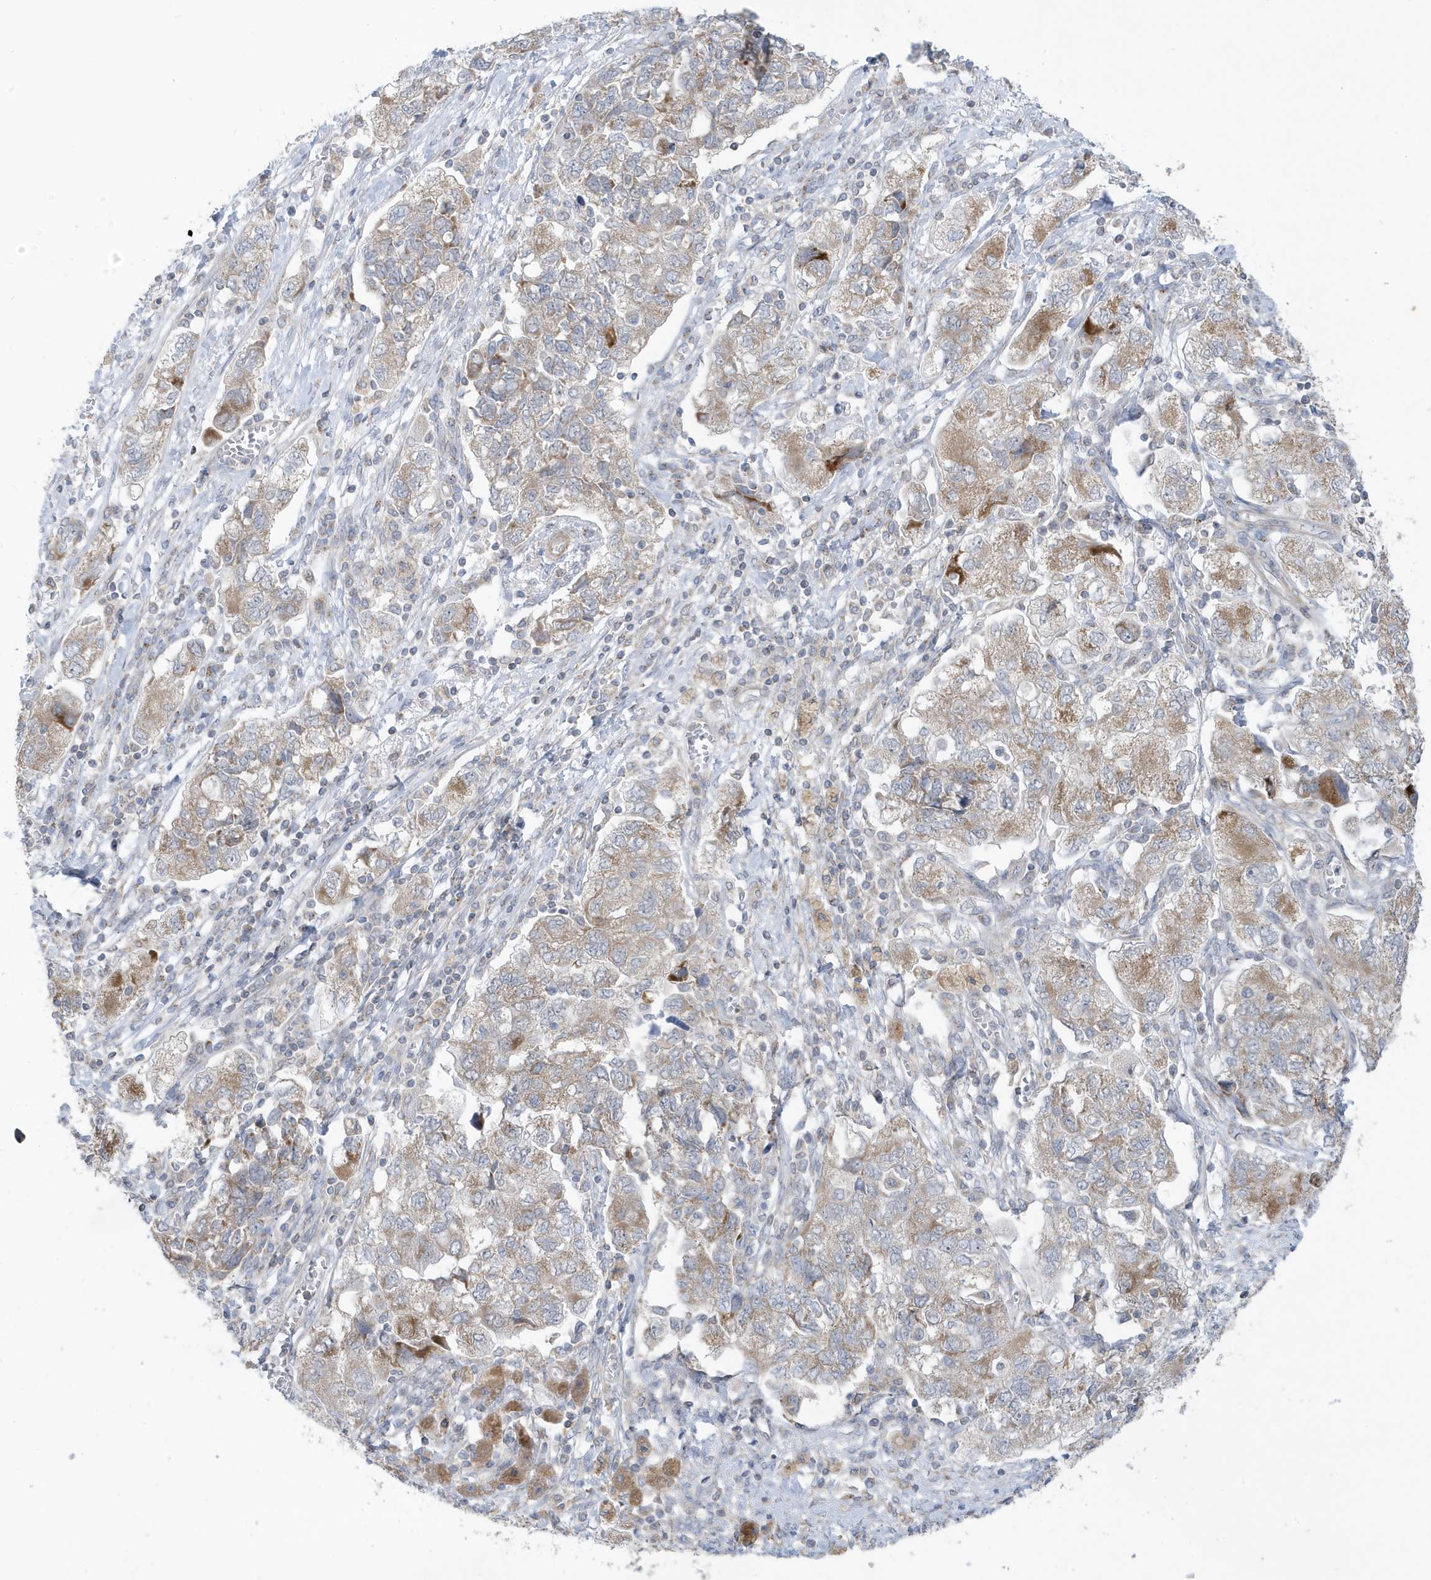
{"staining": {"intensity": "weak", "quantity": ">75%", "location": "cytoplasmic/membranous"}, "tissue": "ovarian cancer", "cell_type": "Tumor cells", "image_type": "cancer", "snomed": [{"axis": "morphology", "description": "Carcinoma, NOS"}, {"axis": "morphology", "description": "Cystadenocarcinoma, serous, NOS"}, {"axis": "topography", "description": "Ovary"}], "caption": "A brown stain labels weak cytoplasmic/membranous positivity of a protein in ovarian carcinoma tumor cells. The staining was performed using DAB to visualize the protein expression in brown, while the nuclei were stained in blue with hematoxylin (Magnification: 20x).", "gene": "ATP13A5", "patient": {"sex": "female", "age": 69}}